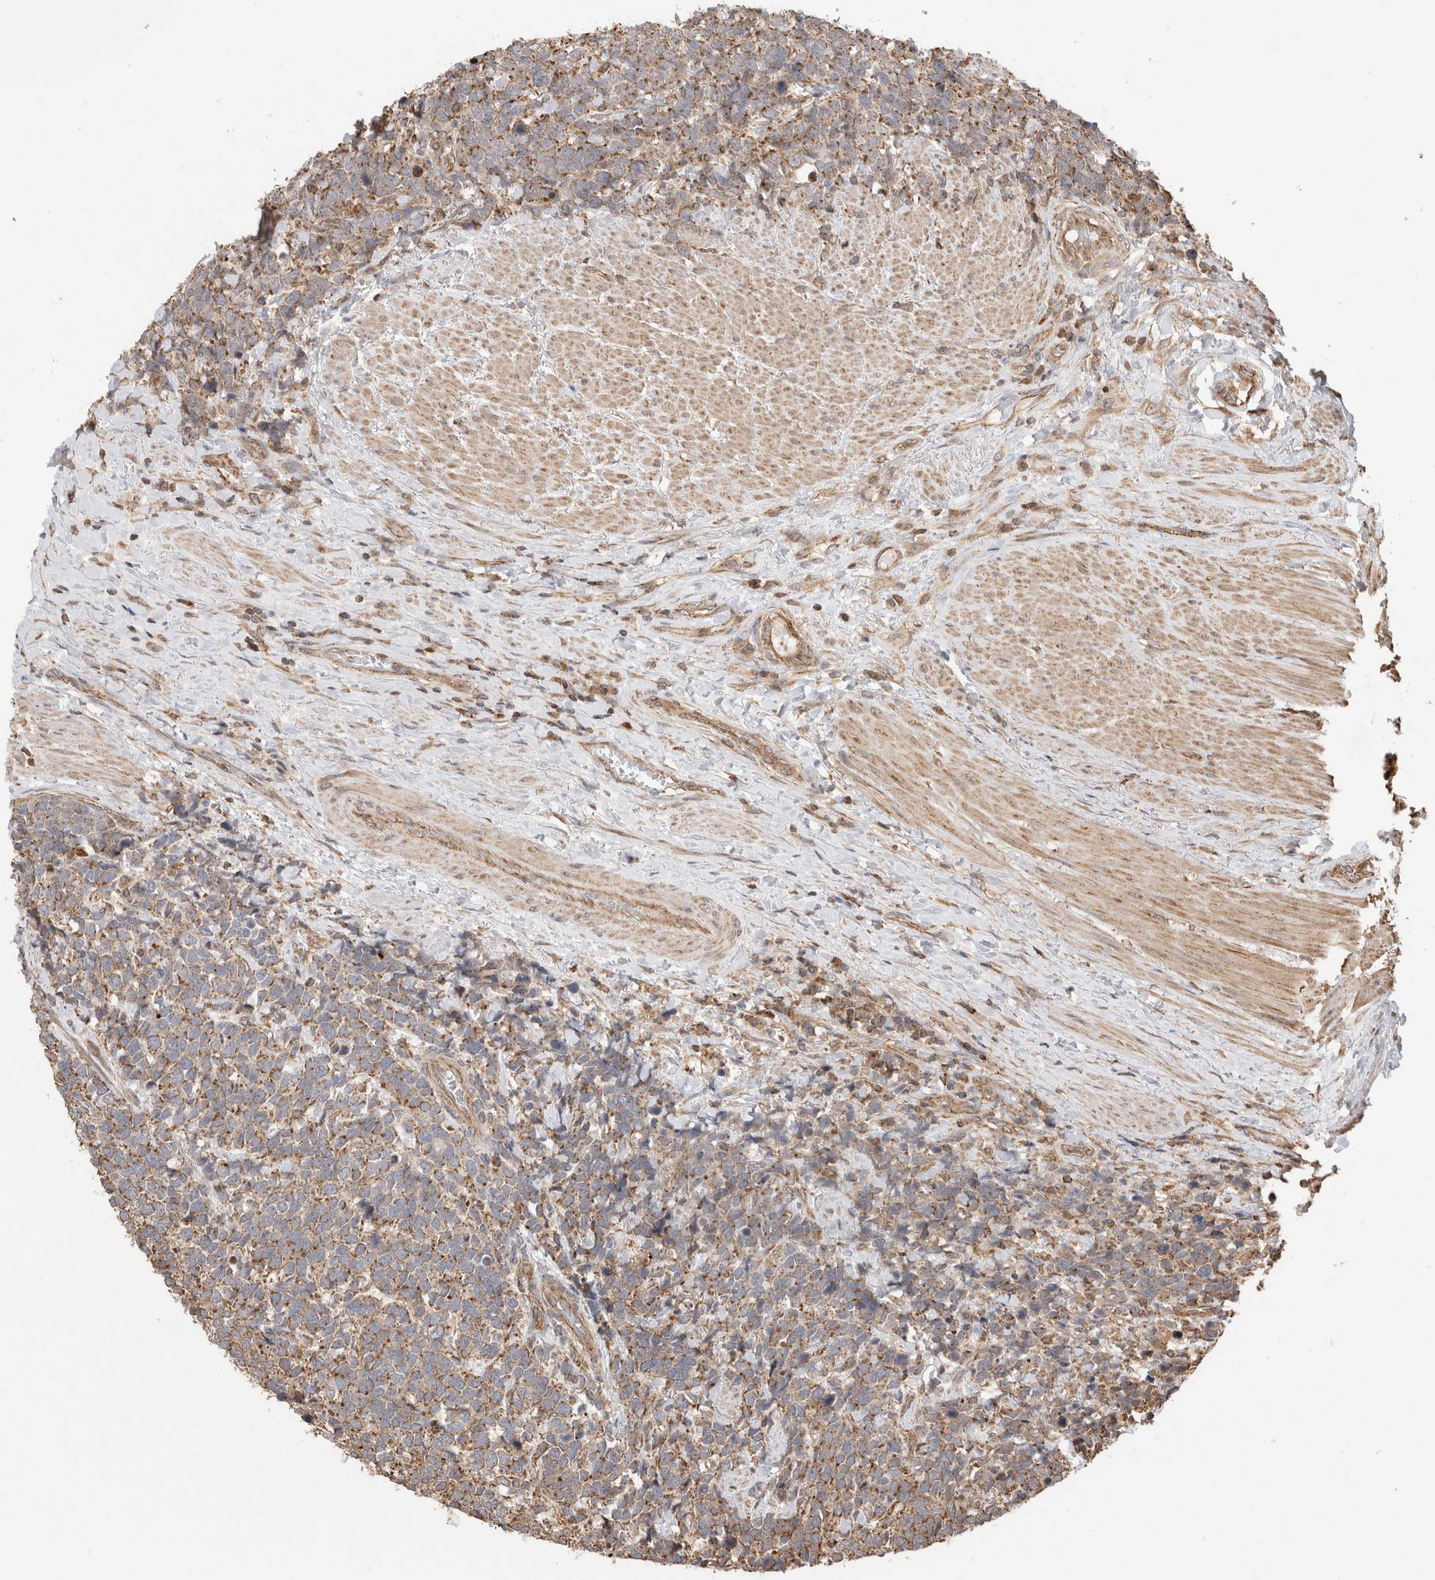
{"staining": {"intensity": "strong", "quantity": "25%-75%", "location": "cytoplasmic/membranous"}, "tissue": "urothelial cancer", "cell_type": "Tumor cells", "image_type": "cancer", "snomed": [{"axis": "morphology", "description": "Urothelial carcinoma, High grade"}, {"axis": "topography", "description": "Urinary bladder"}], "caption": "Immunohistochemistry (IHC) histopathology image of neoplastic tissue: urothelial cancer stained using immunohistochemistry displays high levels of strong protein expression localized specifically in the cytoplasmic/membranous of tumor cells, appearing as a cytoplasmic/membranous brown color.", "gene": "IMMP2L", "patient": {"sex": "female", "age": 82}}